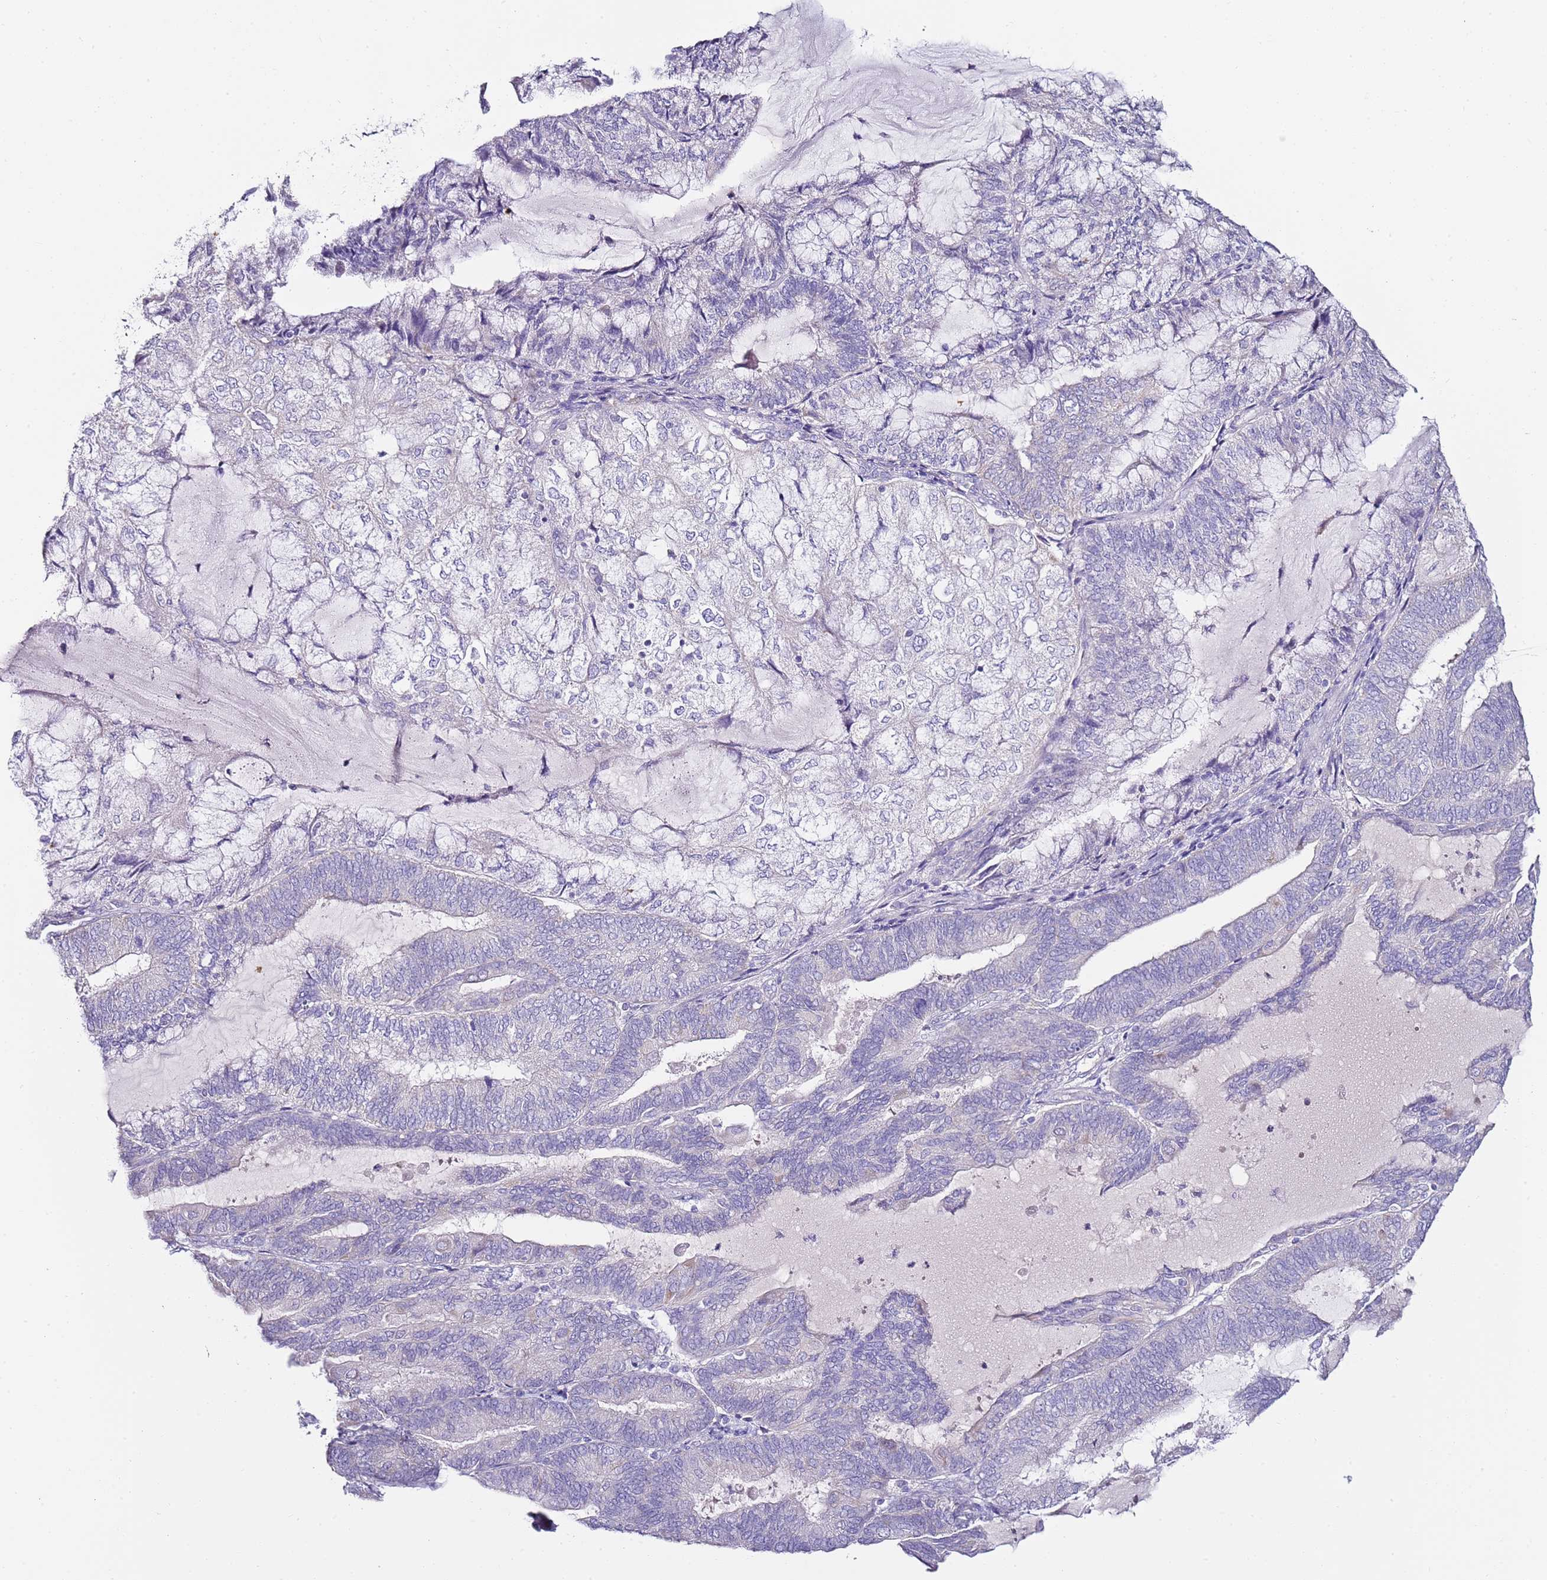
{"staining": {"intensity": "negative", "quantity": "none", "location": "none"}, "tissue": "endometrial cancer", "cell_type": "Tumor cells", "image_type": "cancer", "snomed": [{"axis": "morphology", "description": "Adenocarcinoma, NOS"}, {"axis": "topography", "description": "Endometrium"}], "caption": "Histopathology image shows no protein expression in tumor cells of adenocarcinoma (endometrial) tissue.", "gene": "MYBPC3", "patient": {"sex": "female", "age": 81}}